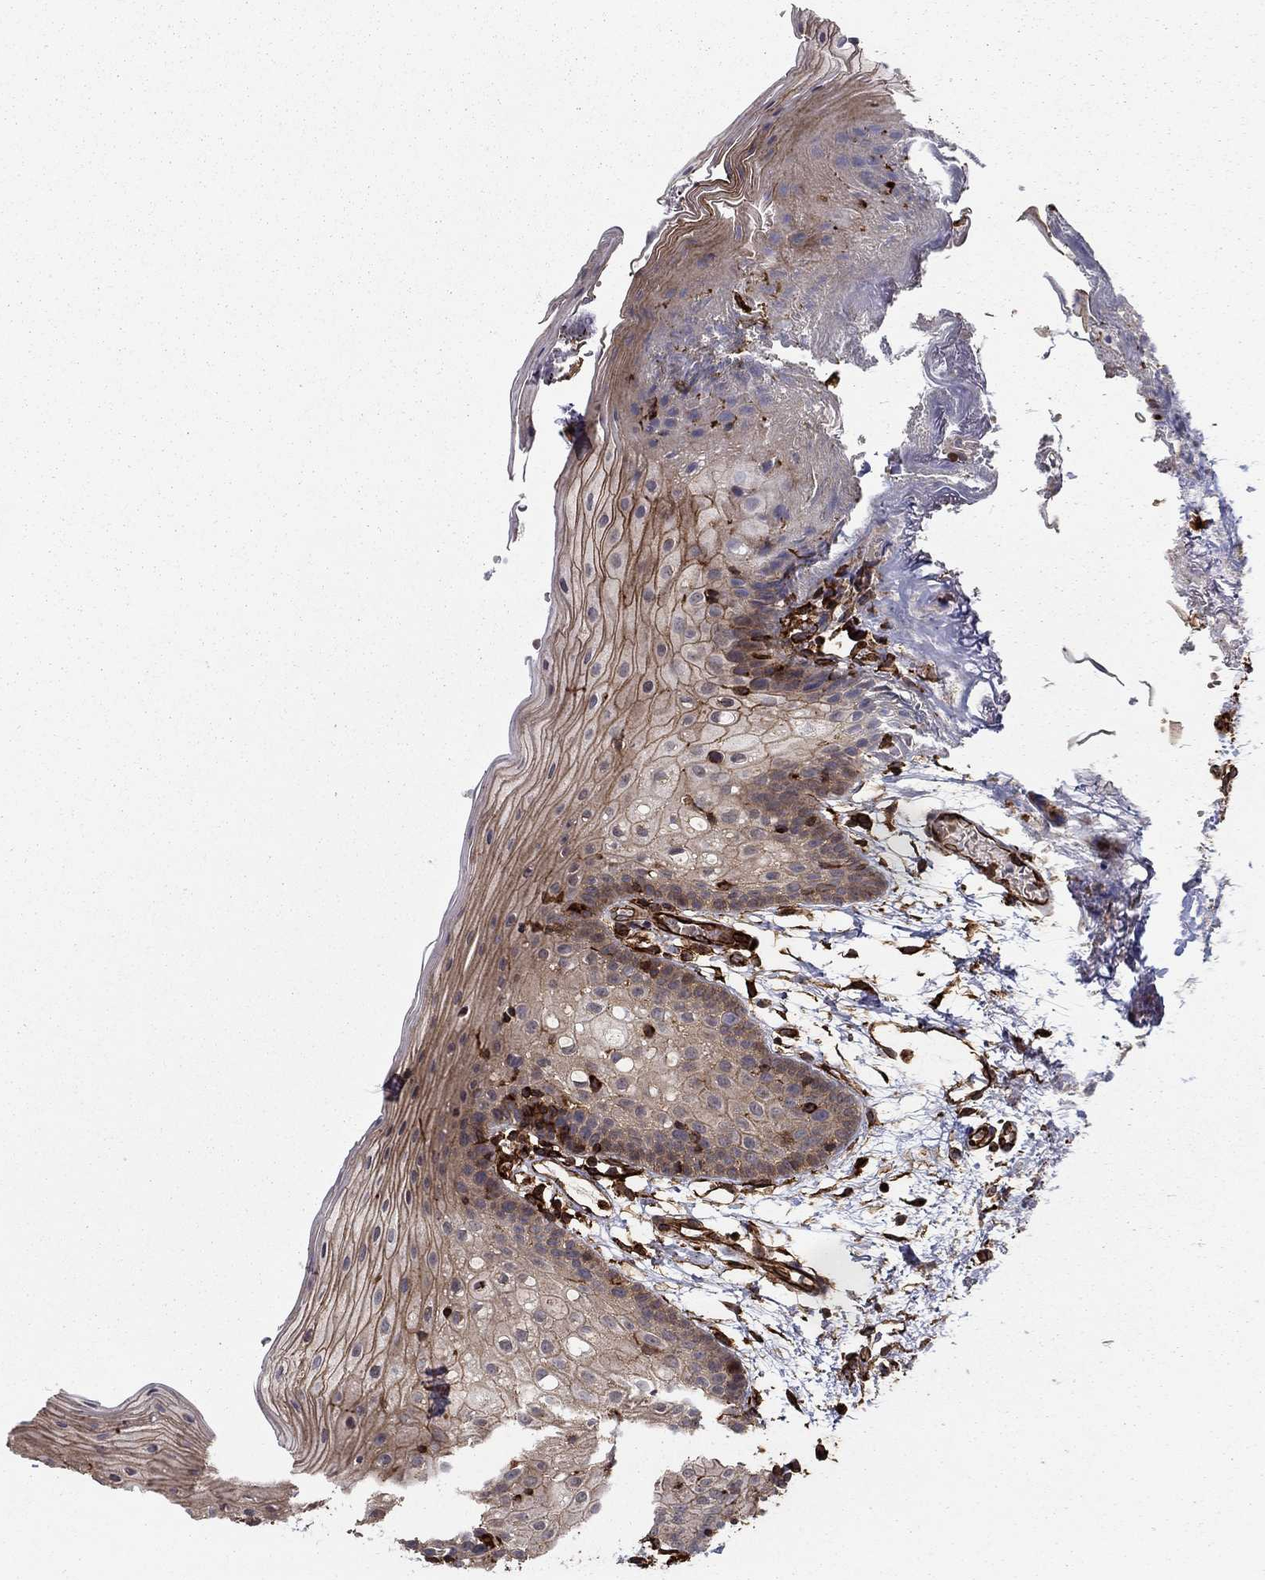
{"staining": {"intensity": "moderate", "quantity": "25%-75%", "location": "cytoplasmic/membranous"}, "tissue": "oral mucosa", "cell_type": "Squamous epithelial cells", "image_type": "normal", "snomed": [{"axis": "morphology", "description": "Normal tissue, NOS"}, {"axis": "topography", "description": "Oral tissue"}, {"axis": "topography", "description": "Tounge, NOS"}], "caption": "Squamous epithelial cells demonstrate moderate cytoplasmic/membranous staining in approximately 25%-75% of cells in normal oral mucosa.", "gene": "ADM", "patient": {"sex": "female", "age": 83}}